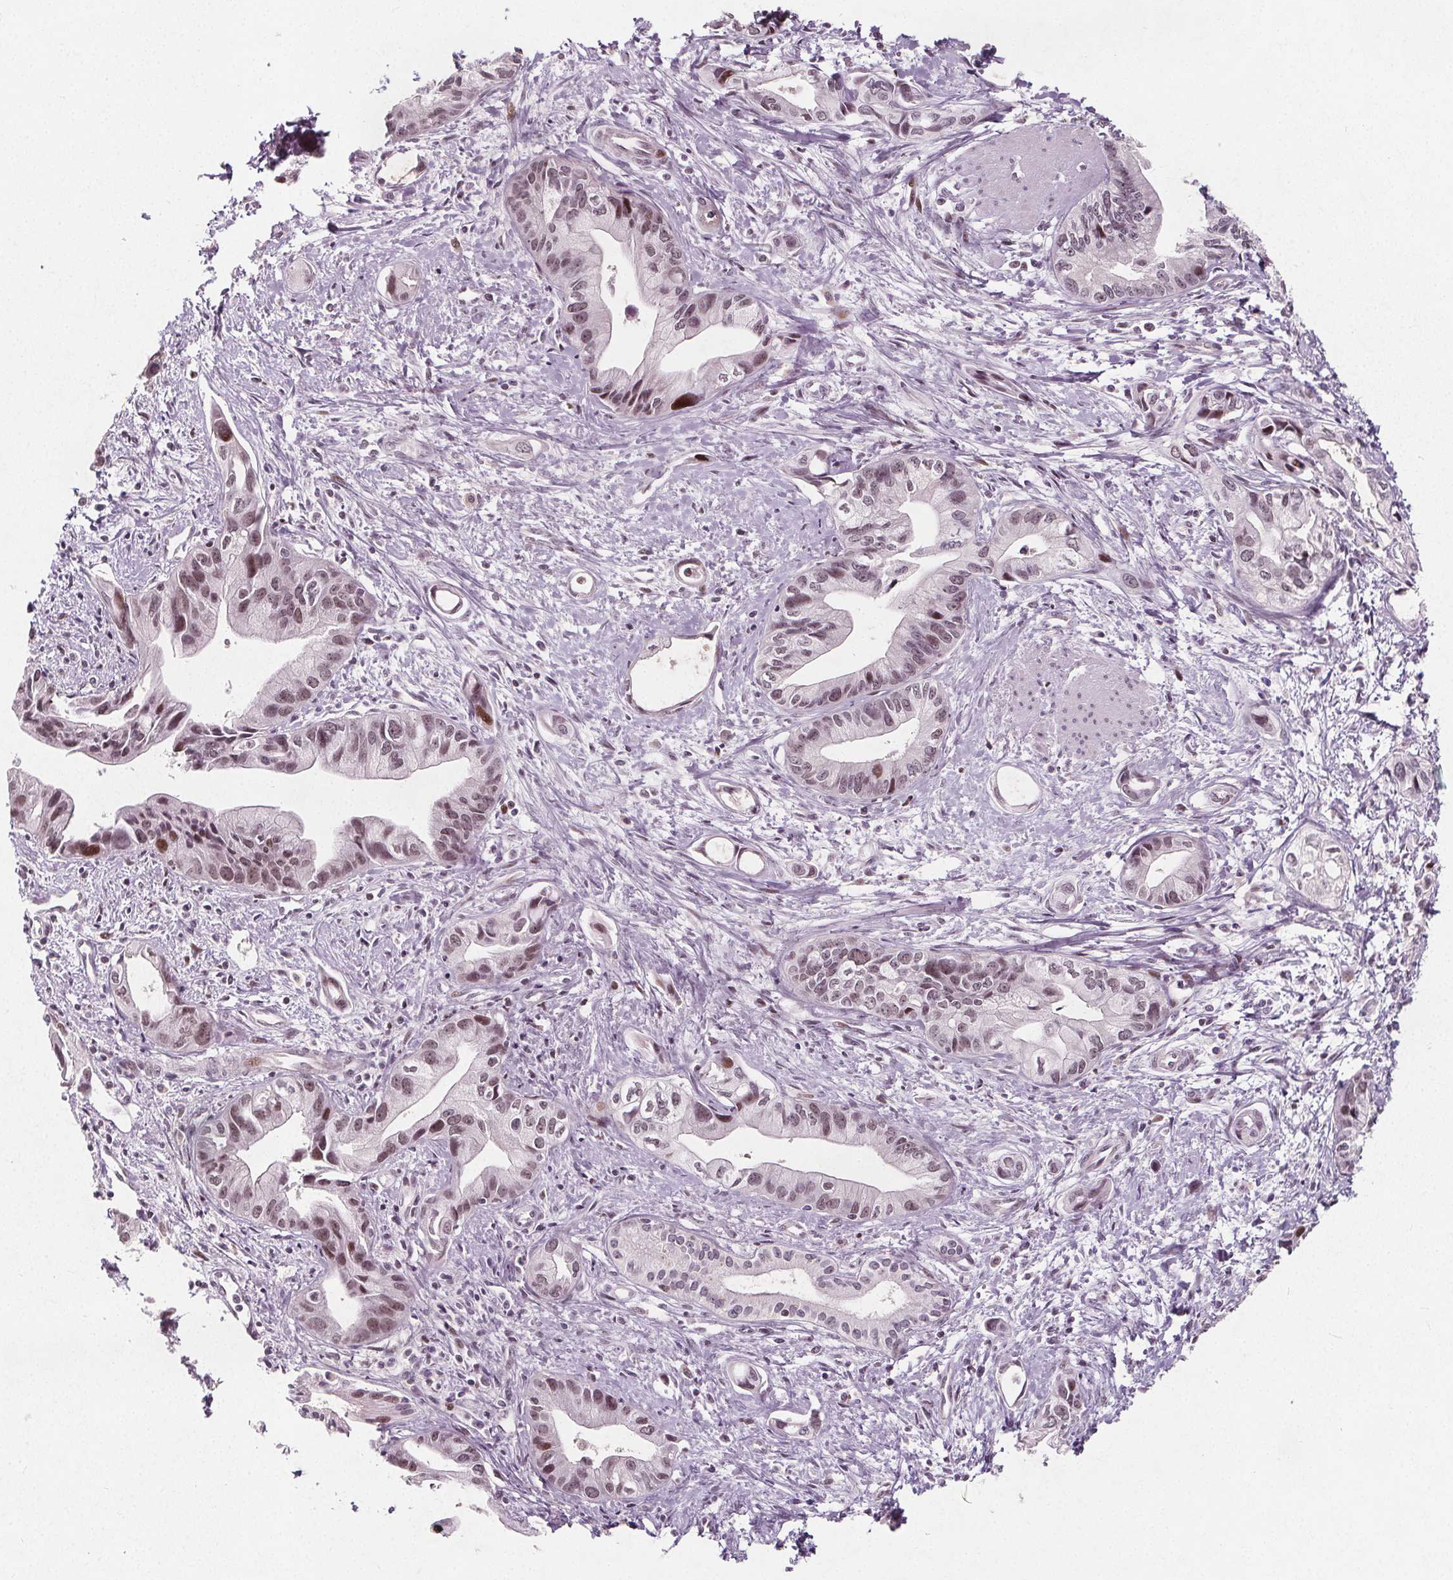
{"staining": {"intensity": "moderate", "quantity": "25%-75%", "location": "nuclear"}, "tissue": "pancreatic cancer", "cell_type": "Tumor cells", "image_type": "cancer", "snomed": [{"axis": "morphology", "description": "Adenocarcinoma, NOS"}, {"axis": "topography", "description": "Pancreas"}], "caption": "Immunohistochemical staining of adenocarcinoma (pancreatic) reveals medium levels of moderate nuclear protein staining in about 25%-75% of tumor cells. (Stains: DAB (3,3'-diaminobenzidine) in brown, nuclei in blue, Microscopy: brightfield microscopy at high magnification).", "gene": "TAF6L", "patient": {"sex": "female", "age": 61}}